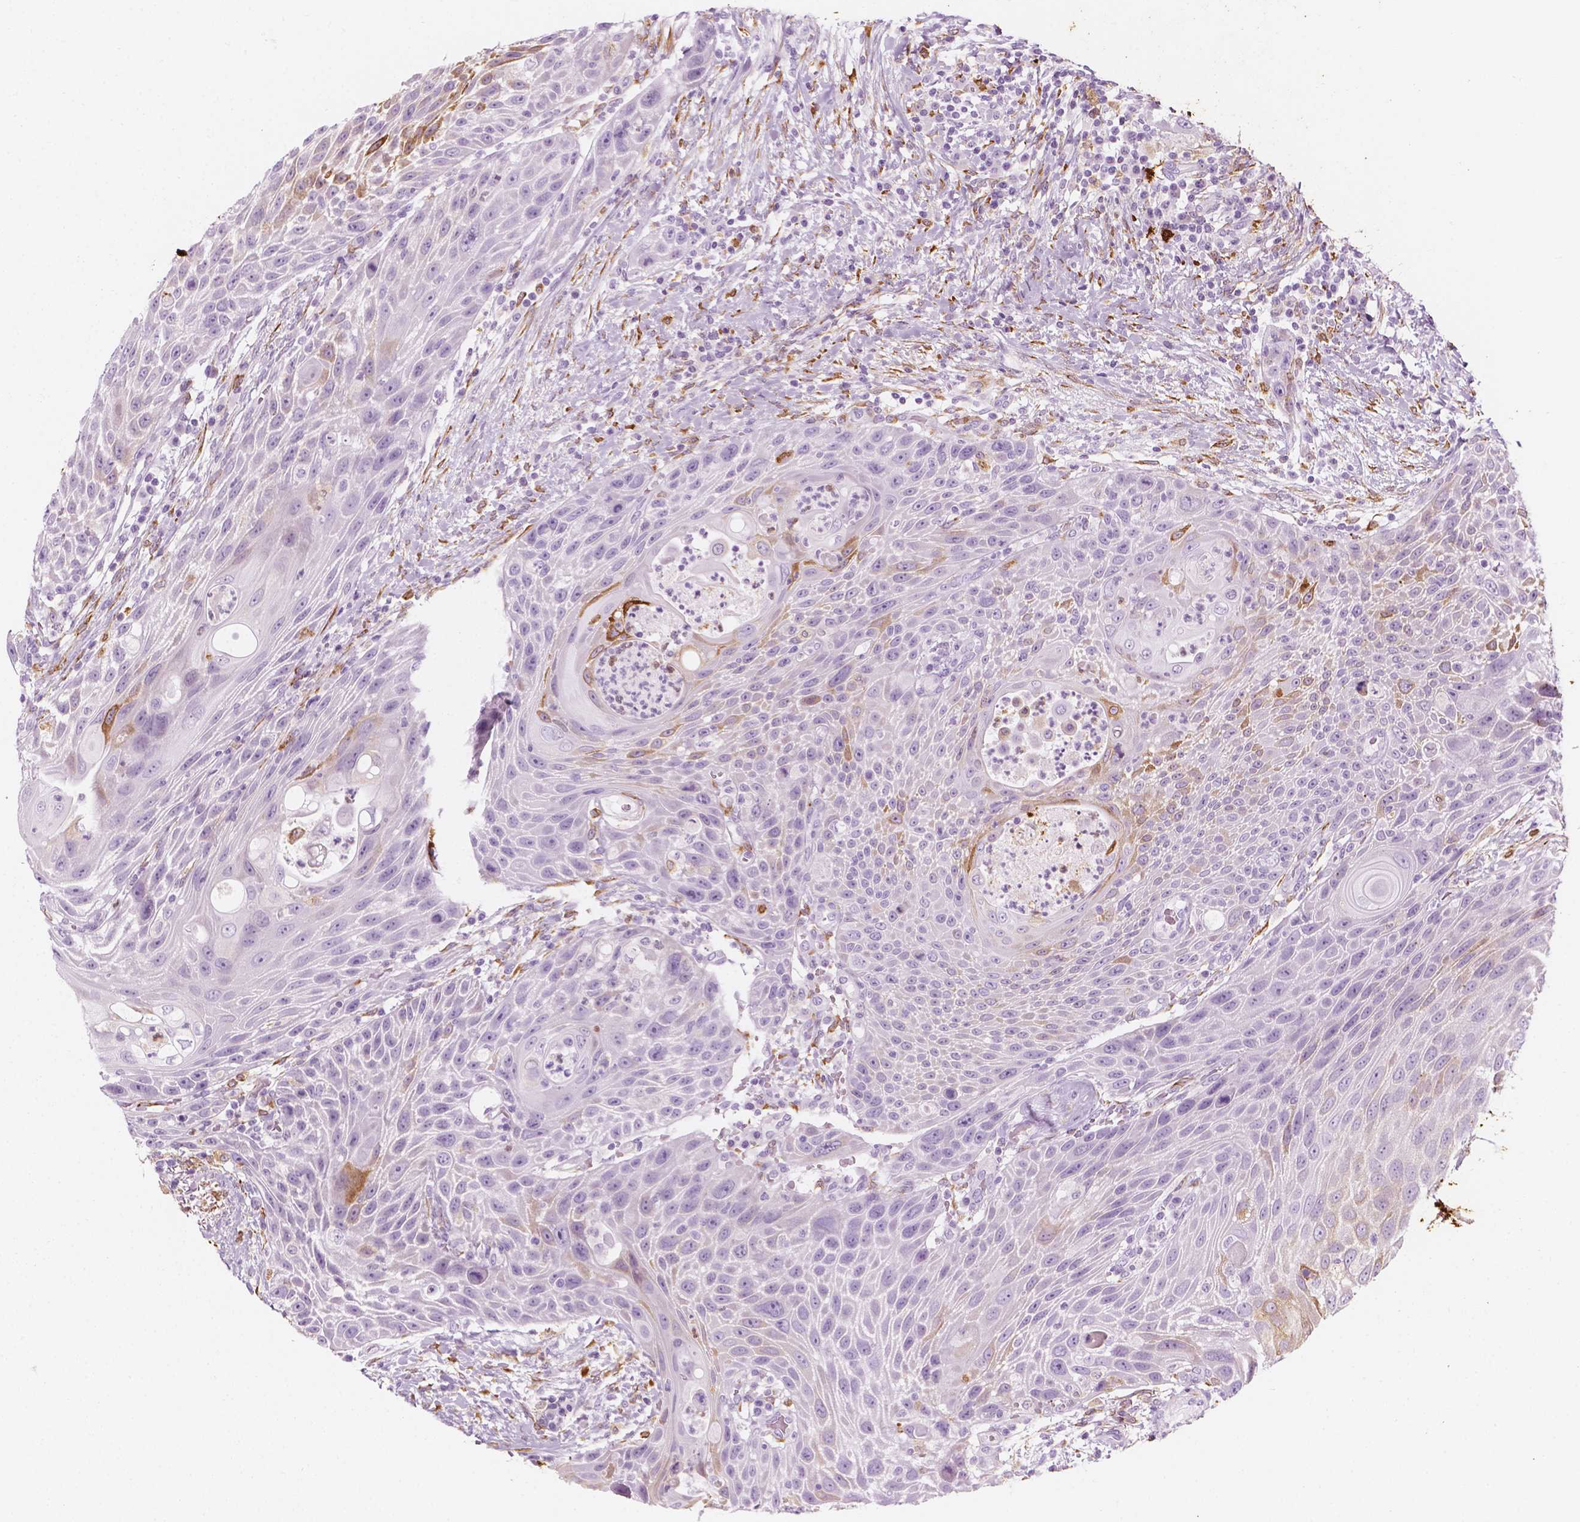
{"staining": {"intensity": "moderate", "quantity": "<25%", "location": "cytoplasmic/membranous"}, "tissue": "head and neck cancer", "cell_type": "Tumor cells", "image_type": "cancer", "snomed": [{"axis": "morphology", "description": "Squamous cell carcinoma, NOS"}, {"axis": "topography", "description": "Head-Neck"}], "caption": "Human head and neck cancer stained with a brown dye reveals moderate cytoplasmic/membranous positive expression in about <25% of tumor cells.", "gene": "CES1", "patient": {"sex": "male", "age": 69}}